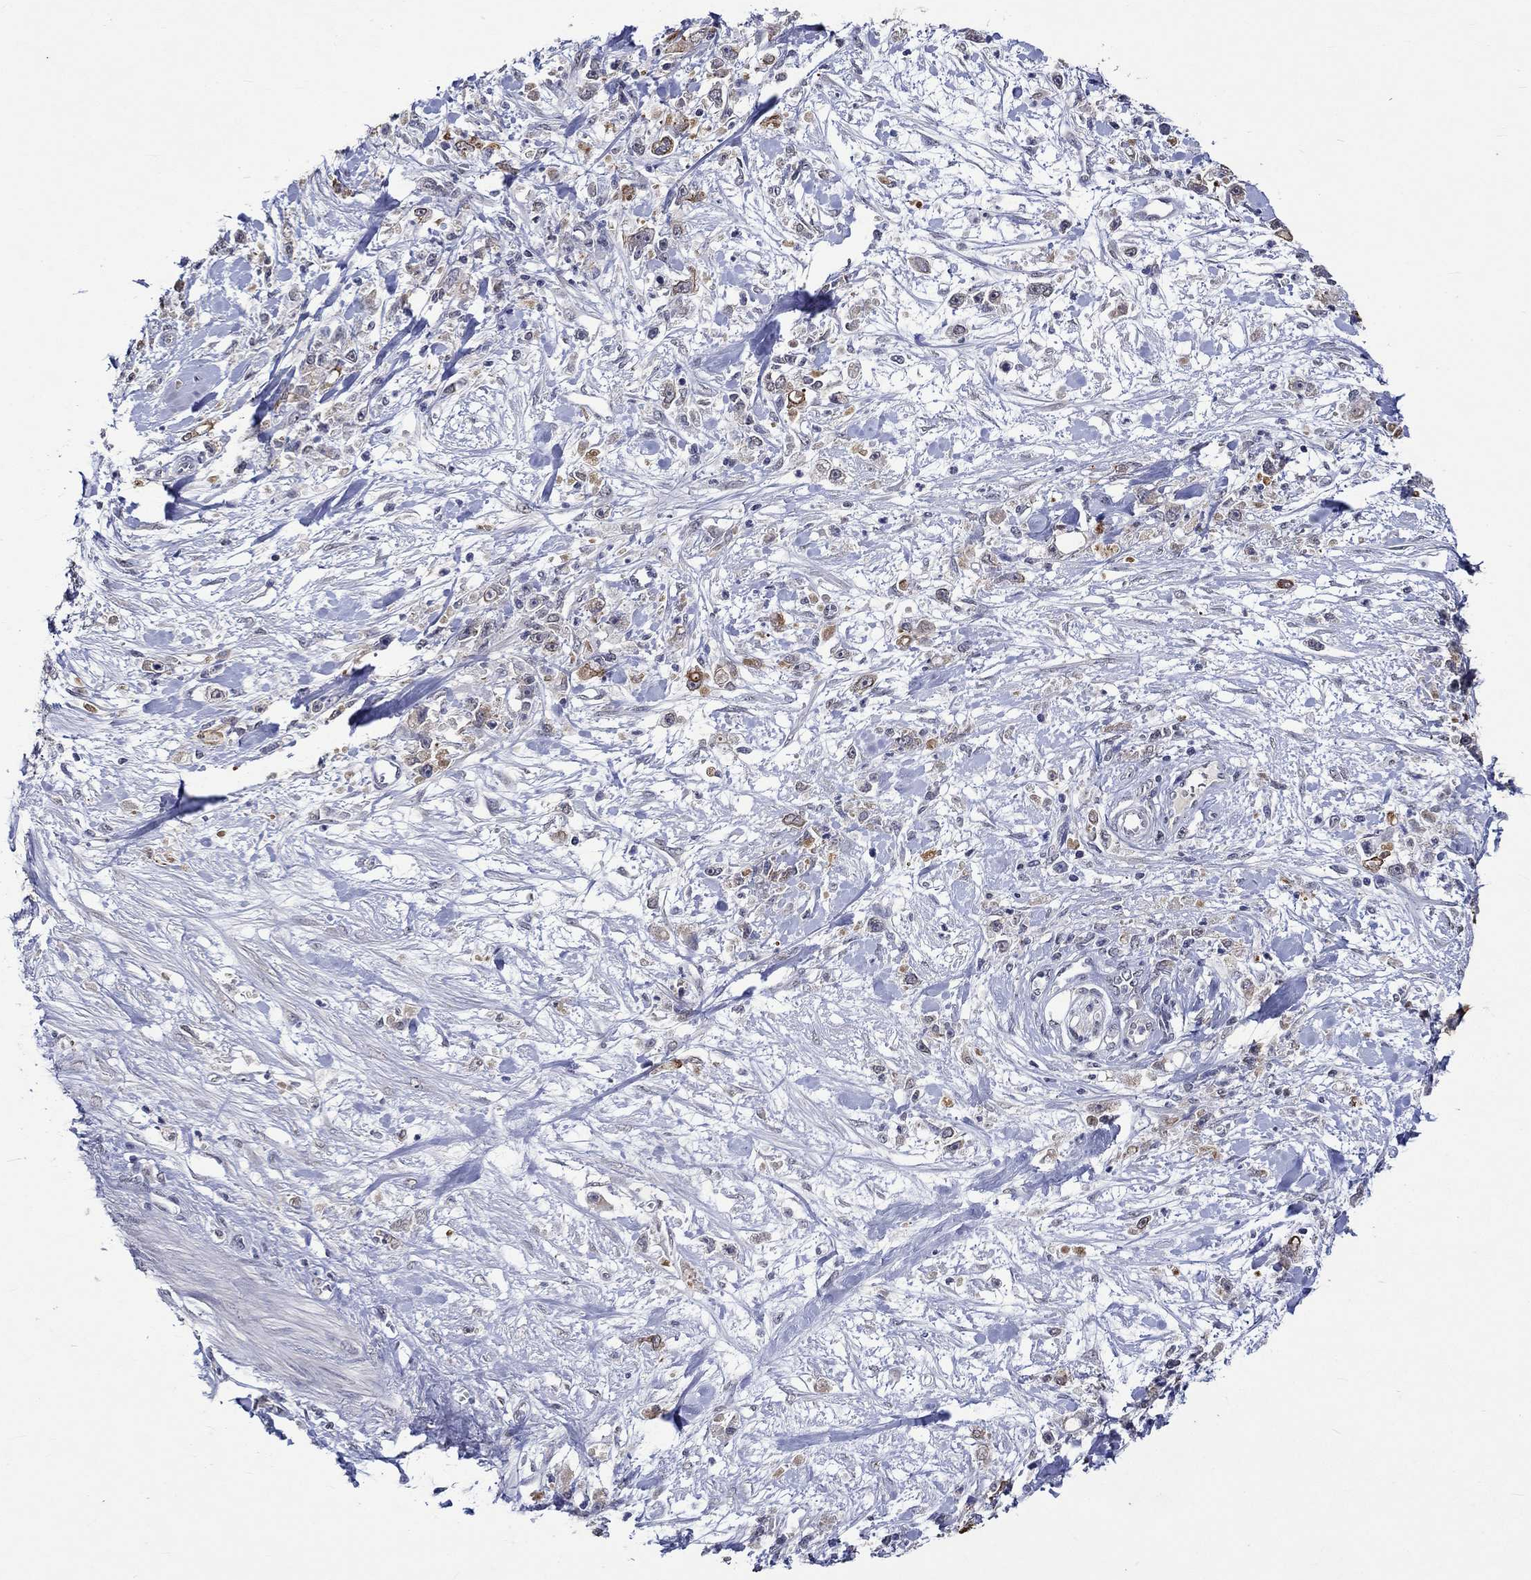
{"staining": {"intensity": "moderate", "quantity": "<25%", "location": "cytoplasmic/membranous"}, "tissue": "stomach cancer", "cell_type": "Tumor cells", "image_type": "cancer", "snomed": [{"axis": "morphology", "description": "Adenocarcinoma, NOS"}, {"axis": "topography", "description": "Stomach"}], "caption": "This is an image of immunohistochemistry (IHC) staining of stomach cancer (adenocarcinoma), which shows moderate staining in the cytoplasmic/membranous of tumor cells.", "gene": "DDX3Y", "patient": {"sex": "female", "age": 59}}